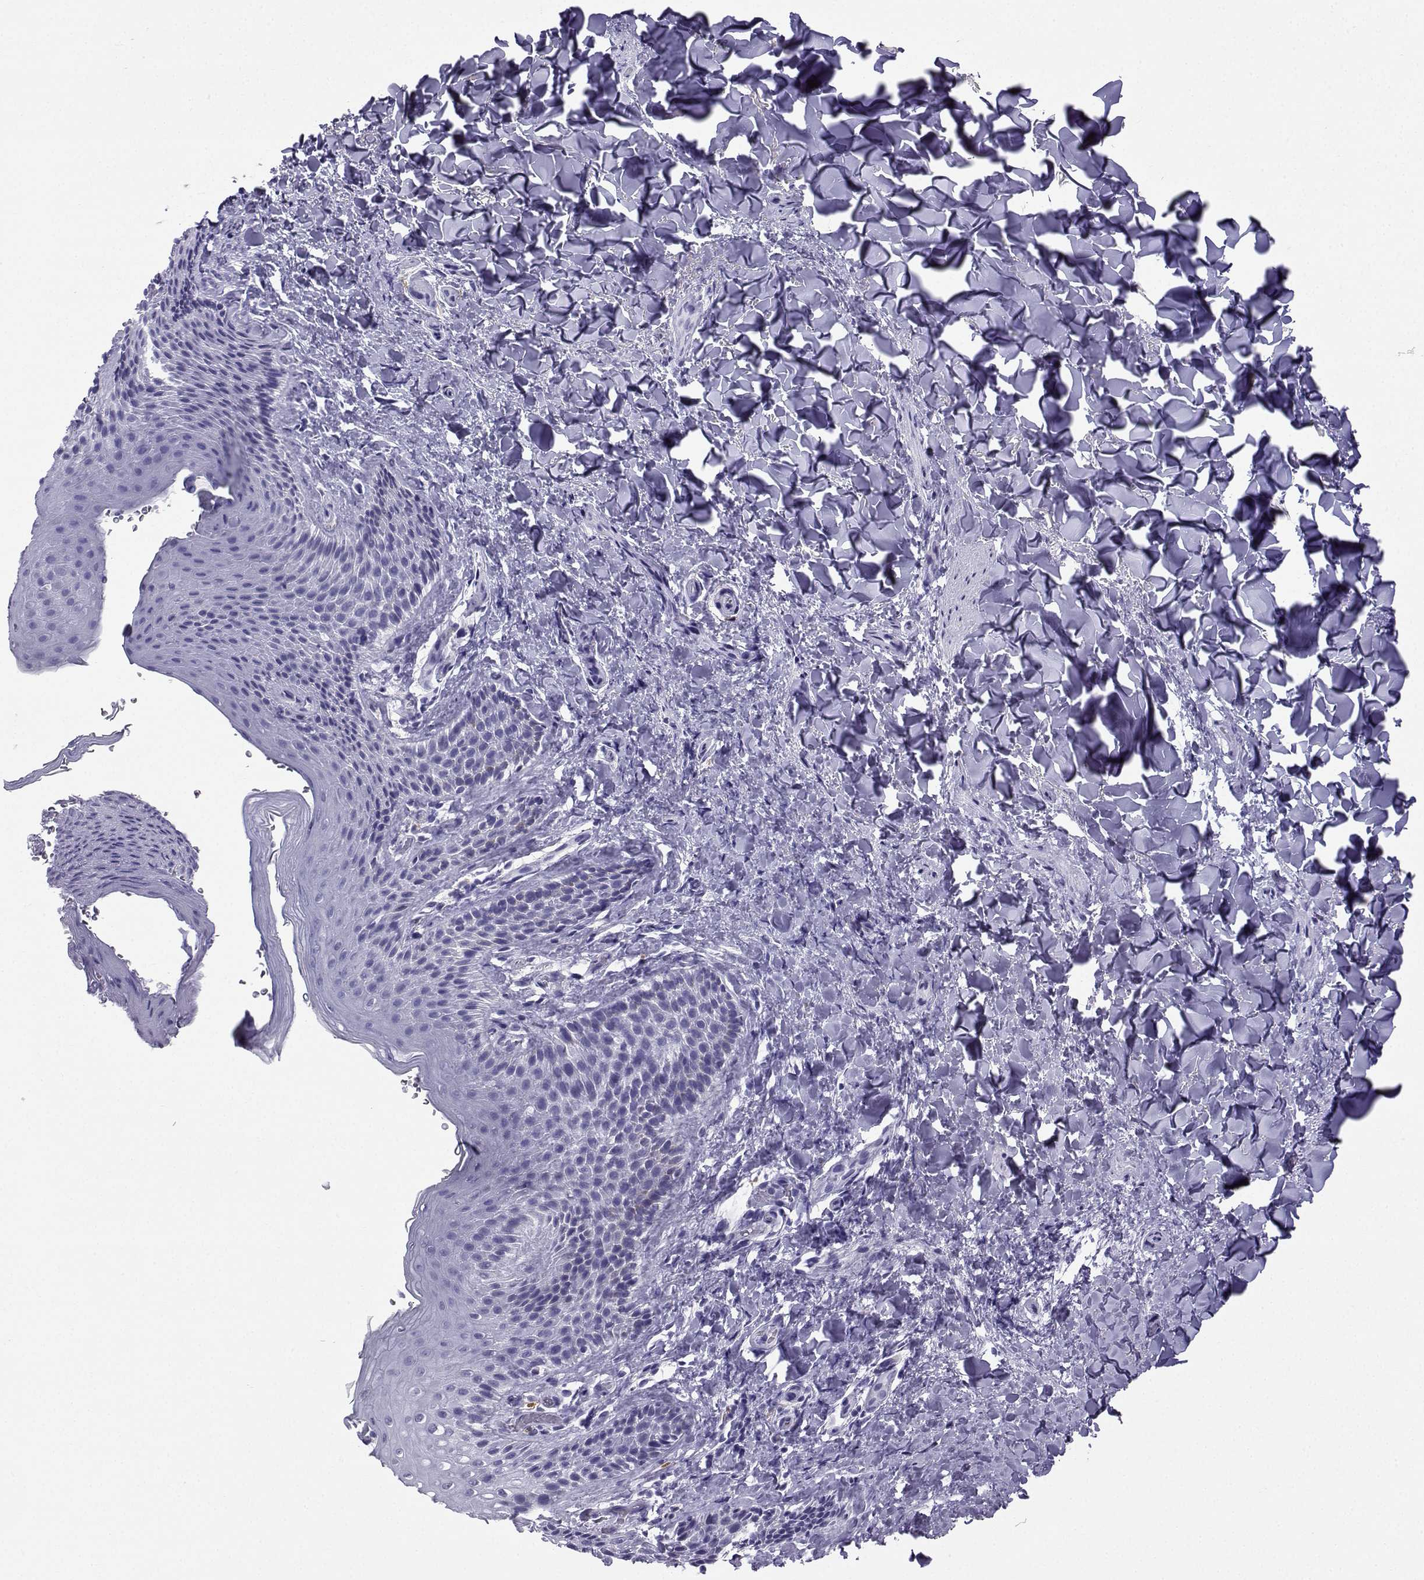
{"staining": {"intensity": "negative", "quantity": "none", "location": "none"}, "tissue": "skin", "cell_type": "Epidermal cells", "image_type": "normal", "snomed": [{"axis": "morphology", "description": "Normal tissue, NOS"}, {"axis": "topography", "description": "Anal"}], "caption": "A micrograph of human skin is negative for staining in epidermal cells. (Stains: DAB (3,3'-diaminobenzidine) IHC with hematoxylin counter stain, Microscopy: brightfield microscopy at high magnification).", "gene": "SLC18A2", "patient": {"sex": "male", "age": 36}}